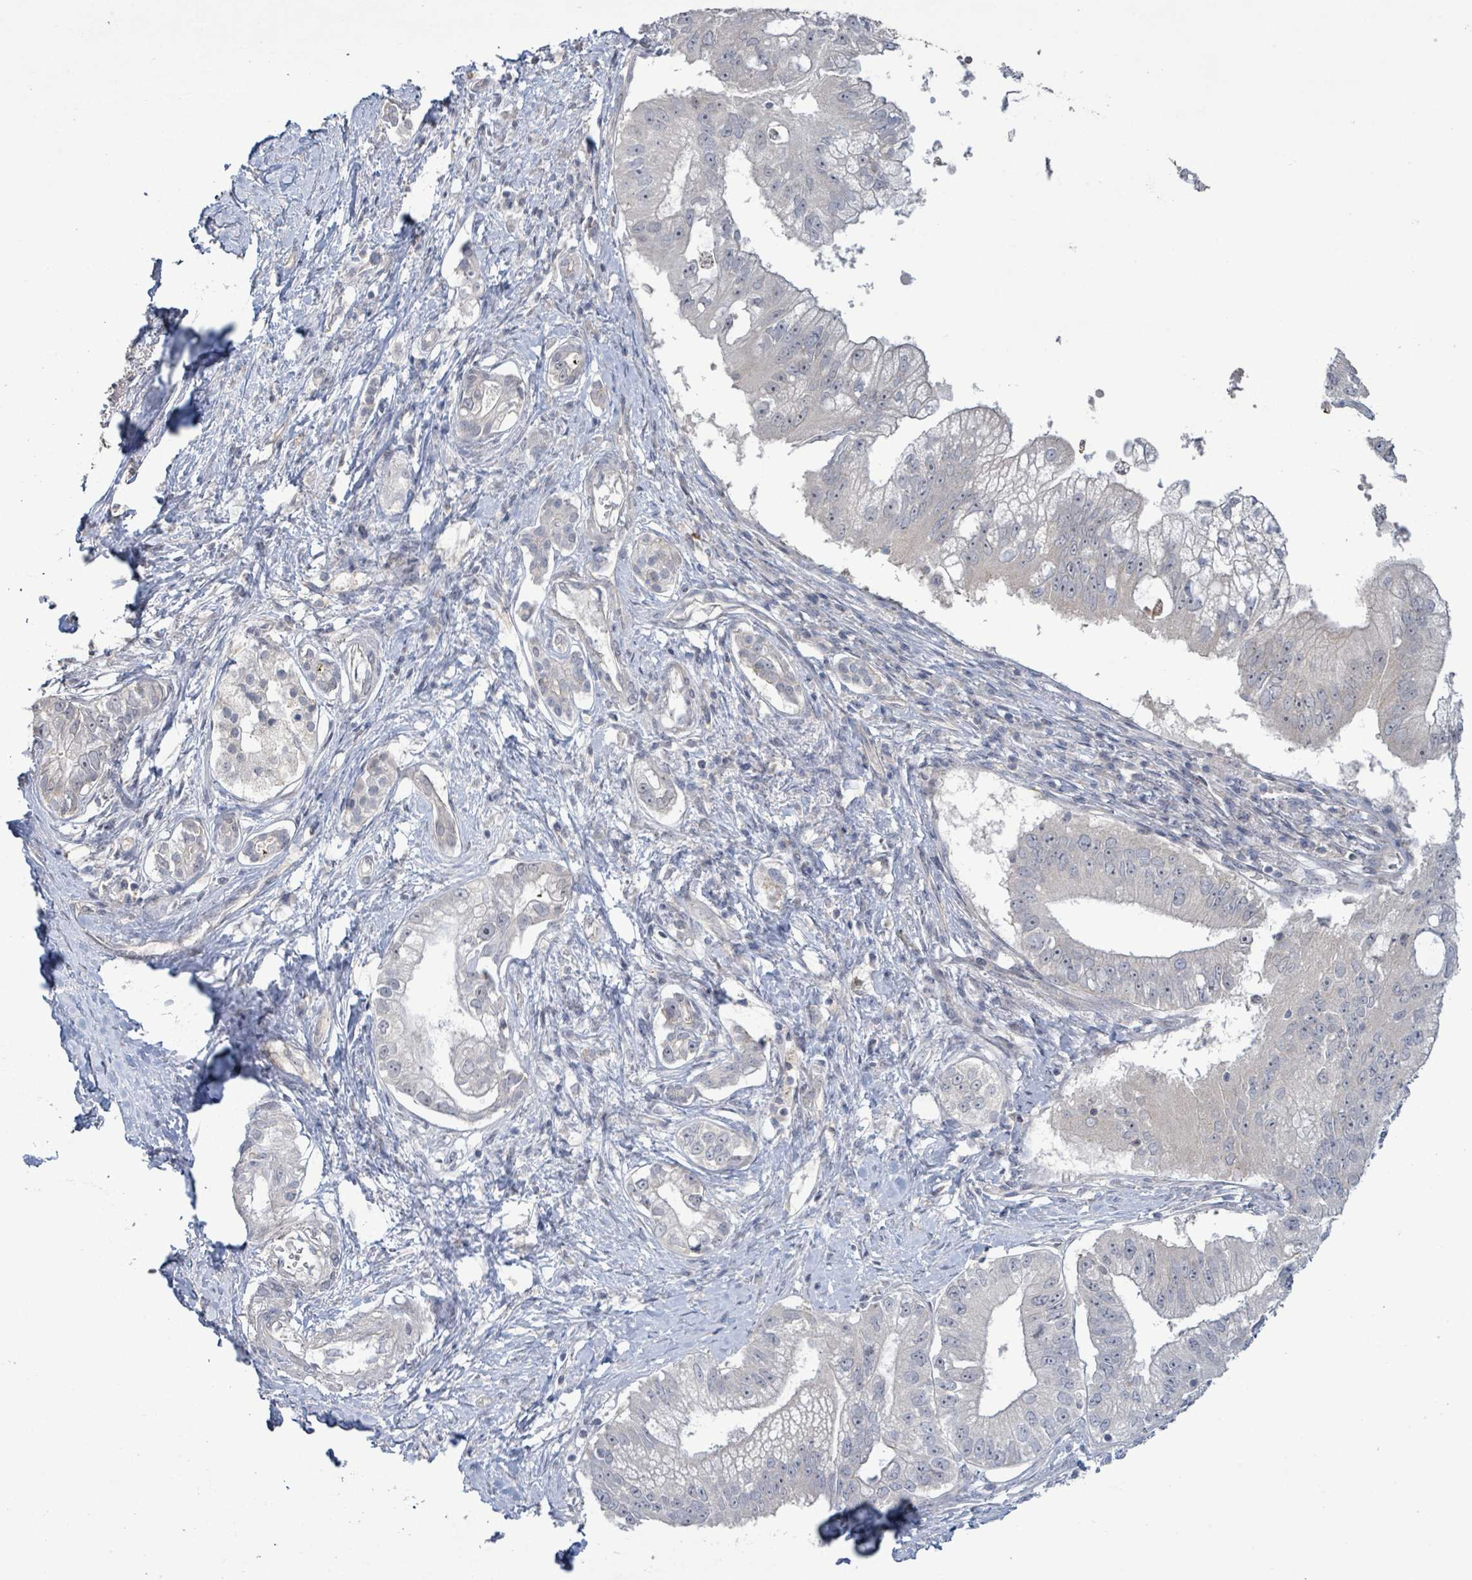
{"staining": {"intensity": "negative", "quantity": "none", "location": "none"}, "tissue": "pancreatic cancer", "cell_type": "Tumor cells", "image_type": "cancer", "snomed": [{"axis": "morphology", "description": "Adenocarcinoma, NOS"}, {"axis": "topography", "description": "Pancreas"}], "caption": "The micrograph exhibits no significant expression in tumor cells of pancreatic cancer.", "gene": "LILRA4", "patient": {"sex": "male", "age": 70}}